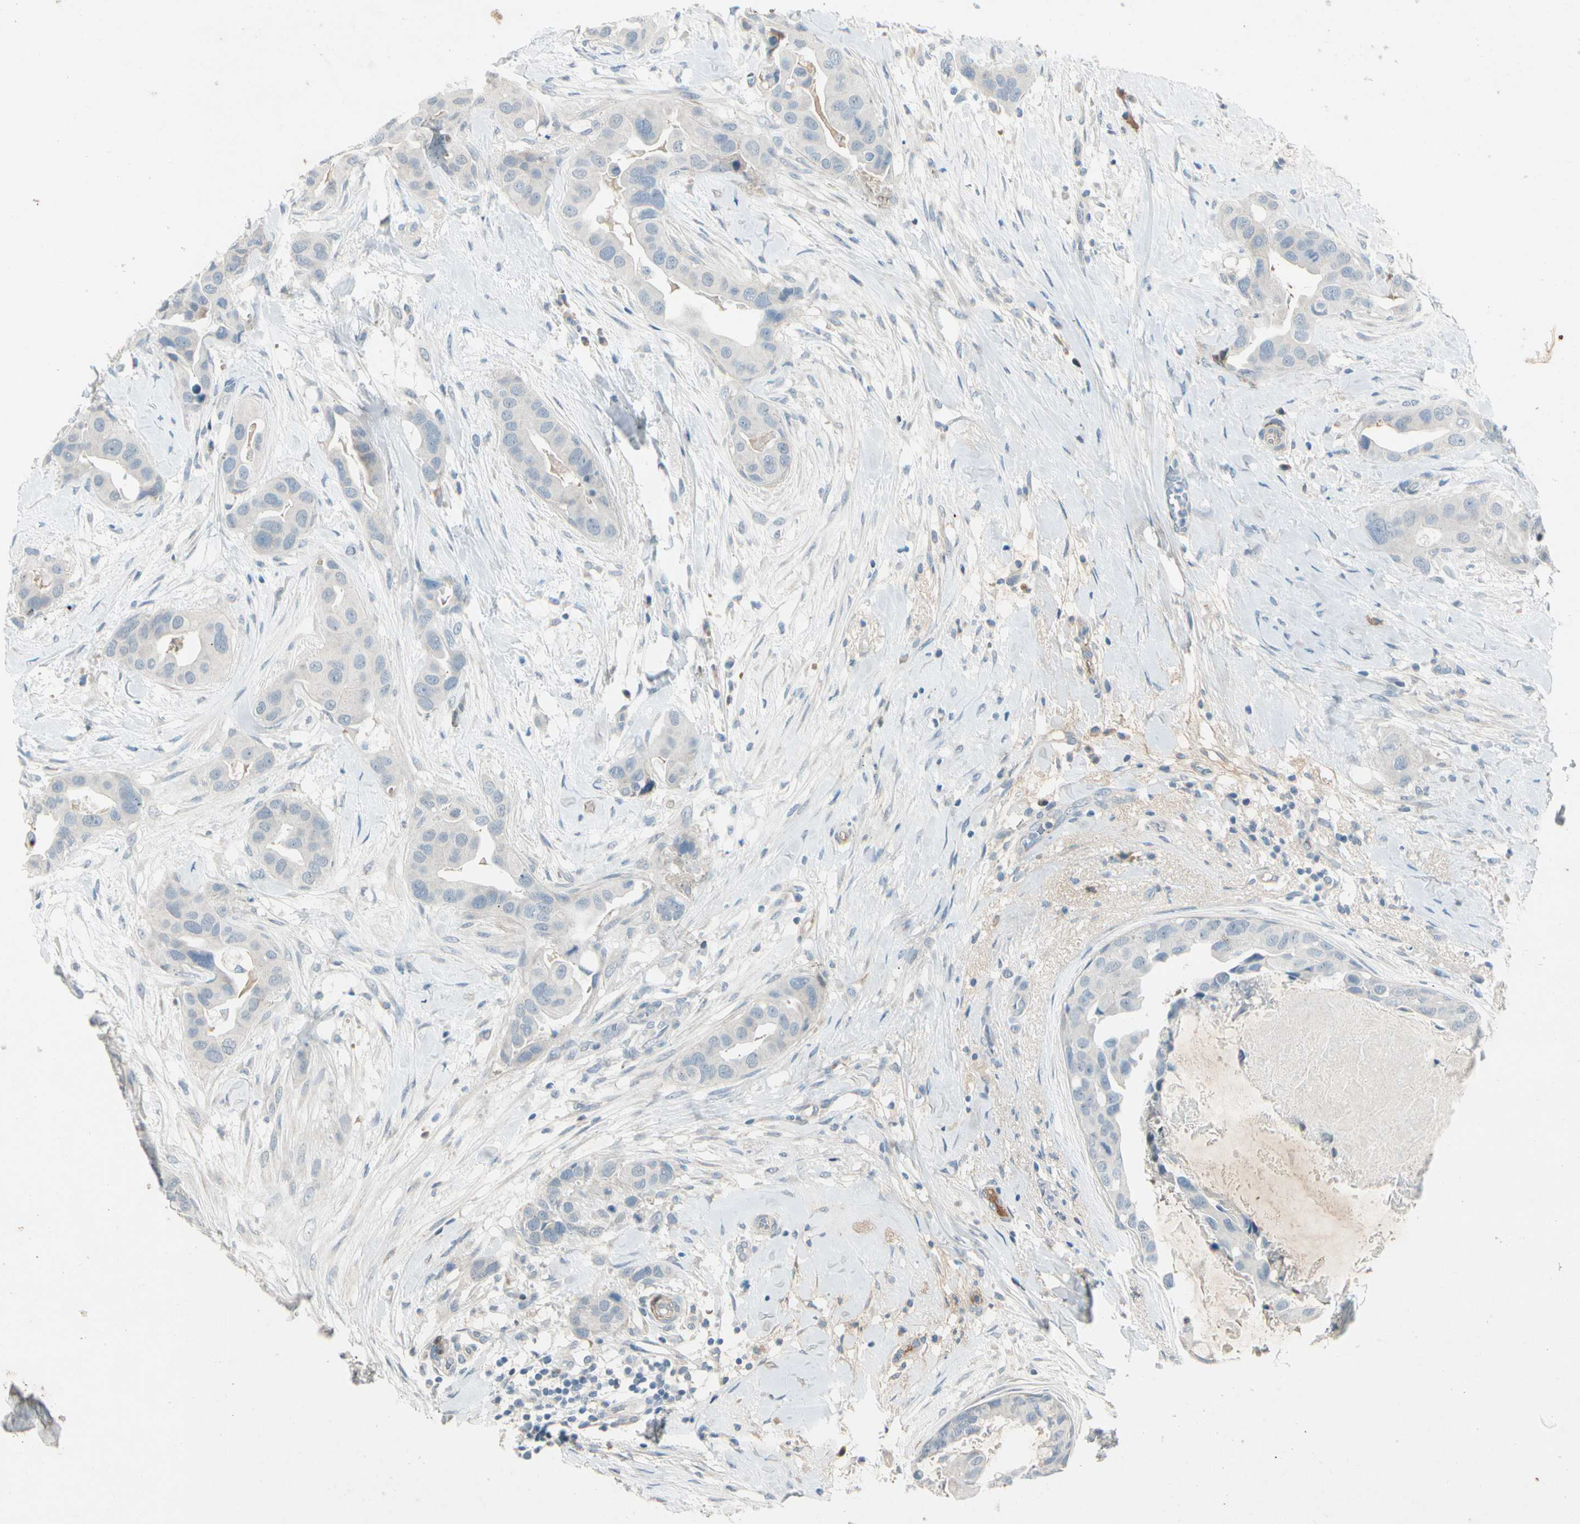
{"staining": {"intensity": "negative", "quantity": "none", "location": "none"}, "tissue": "breast cancer", "cell_type": "Tumor cells", "image_type": "cancer", "snomed": [{"axis": "morphology", "description": "Duct carcinoma"}, {"axis": "topography", "description": "Breast"}], "caption": "Tumor cells are negative for brown protein staining in breast cancer (intraductal carcinoma).", "gene": "SERPIND1", "patient": {"sex": "female", "age": 40}}